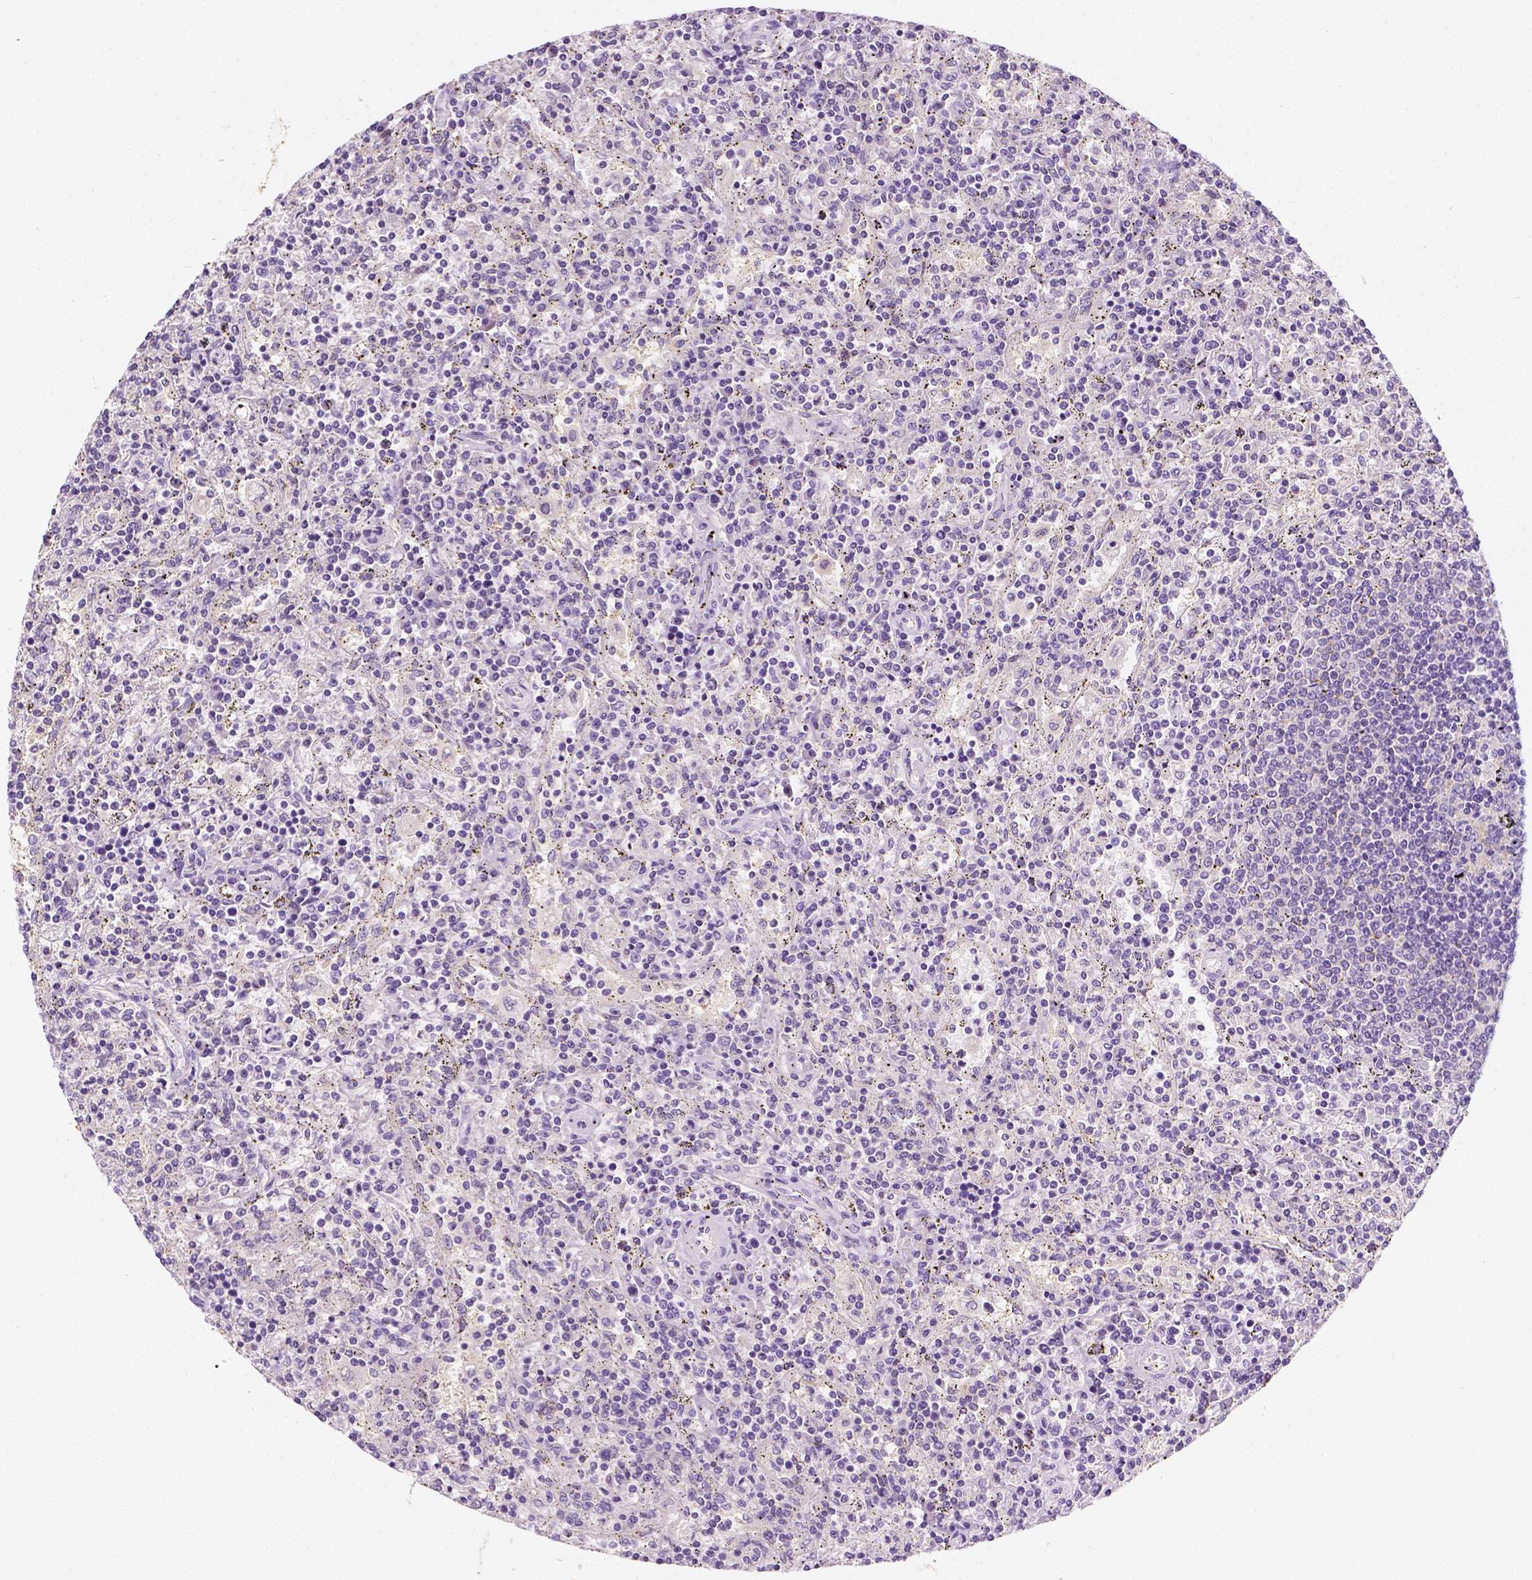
{"staining": {"intensity": "negative", "quantity": "none", "location": "none"}, "tissue": "lymphoma", "cell_type": "Tumor cells", "image_type": "cancer", "snomed": [{"axis": "morphology", "description": "Malignant lymphoma, non-Hodgkin's type, Low grade"}, {"axis": "topography", "description": "Spleen"}], "caption": "DAB (3,3'-diaminobenzidine) immunohistochemical staining of low-grade malignant lymphoma, non-Hodgkin's type displays no significant expression in tumor cells.", "gene": "SIRT2", "patient": {"sex": "male", "age": 62}}